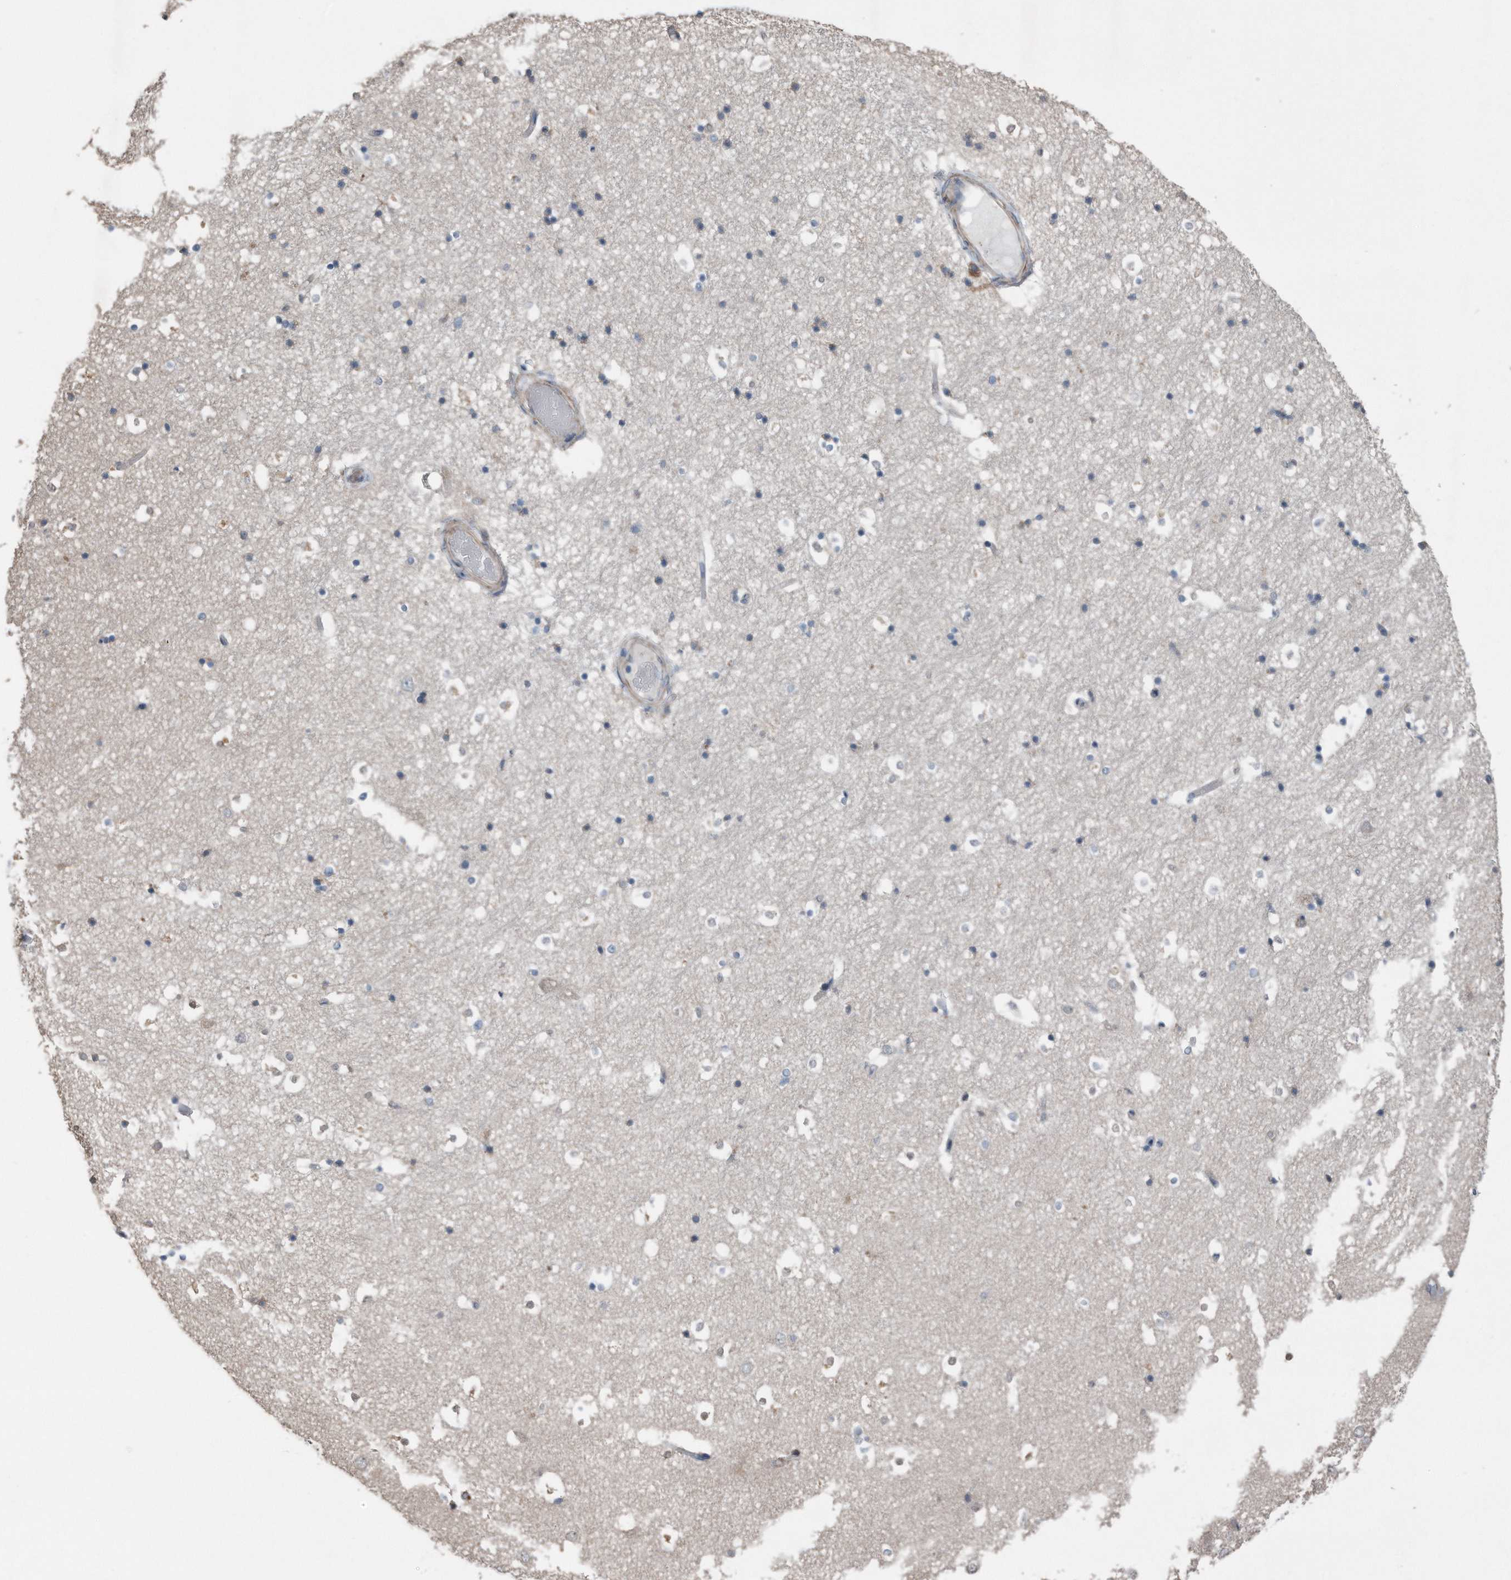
{"staining": {"intensity": "negative", "quantity": "none", "location": "none"}, "tissue": "hippocampus", "cell_type": "Glial cells", "image_type": "normal", "snomed": [{"axis": "morphology", "description": "Normal tissue, NOS"}, {"axis": "topography", "description": "Hippocampus"}], "caption": "There is no significant staining in glial cells of hippocampus. Nuclei are stained in blue.", "gene": "ZNF772", "patient": {"sex": "female", "age": 52}}